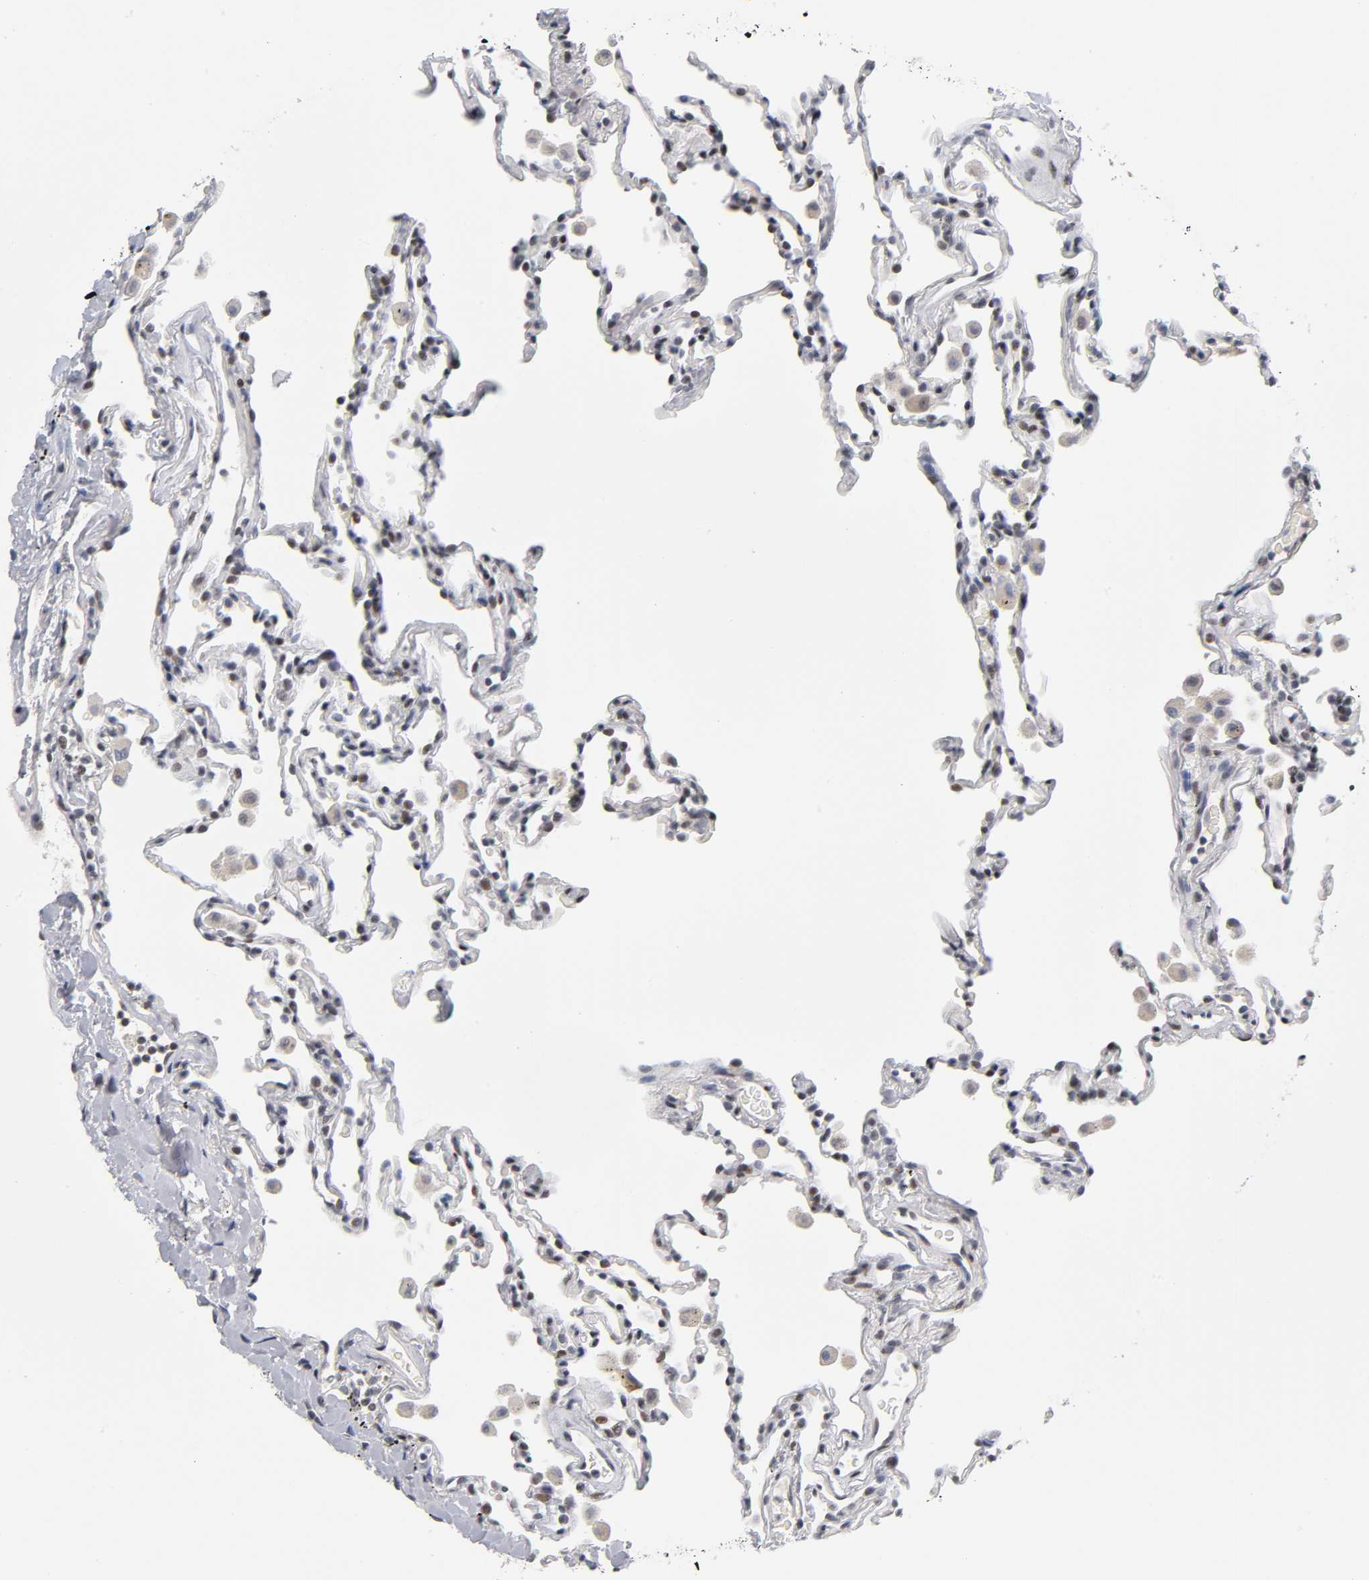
{"staining": {"intensity": "moderate", "quantity": ">75%", "location": "nuclear"}, "tissue": "lung", "cell_type": "Alveolar cells", "image_type": "normal", "snomed": [{"axis": "morphology", "description": "Normal tissue, NOS"}, {"axis": "morphology", "description": "Soft tissue tumor metastatic"}, {"axis": "topography", "description": "Lung"}], "caption": "Immunohistochemical staining of unremarkable human lung displays medium levels of moderate nuclear staining in approximately >75% of alveolar cells. The protein of interest is stained brown, and the nuclei are stained in blue (DAB IHC with brightfield microscopy, high magnification).", "gene": "SP3", "patient": {"sex": "male", "age": 59}}